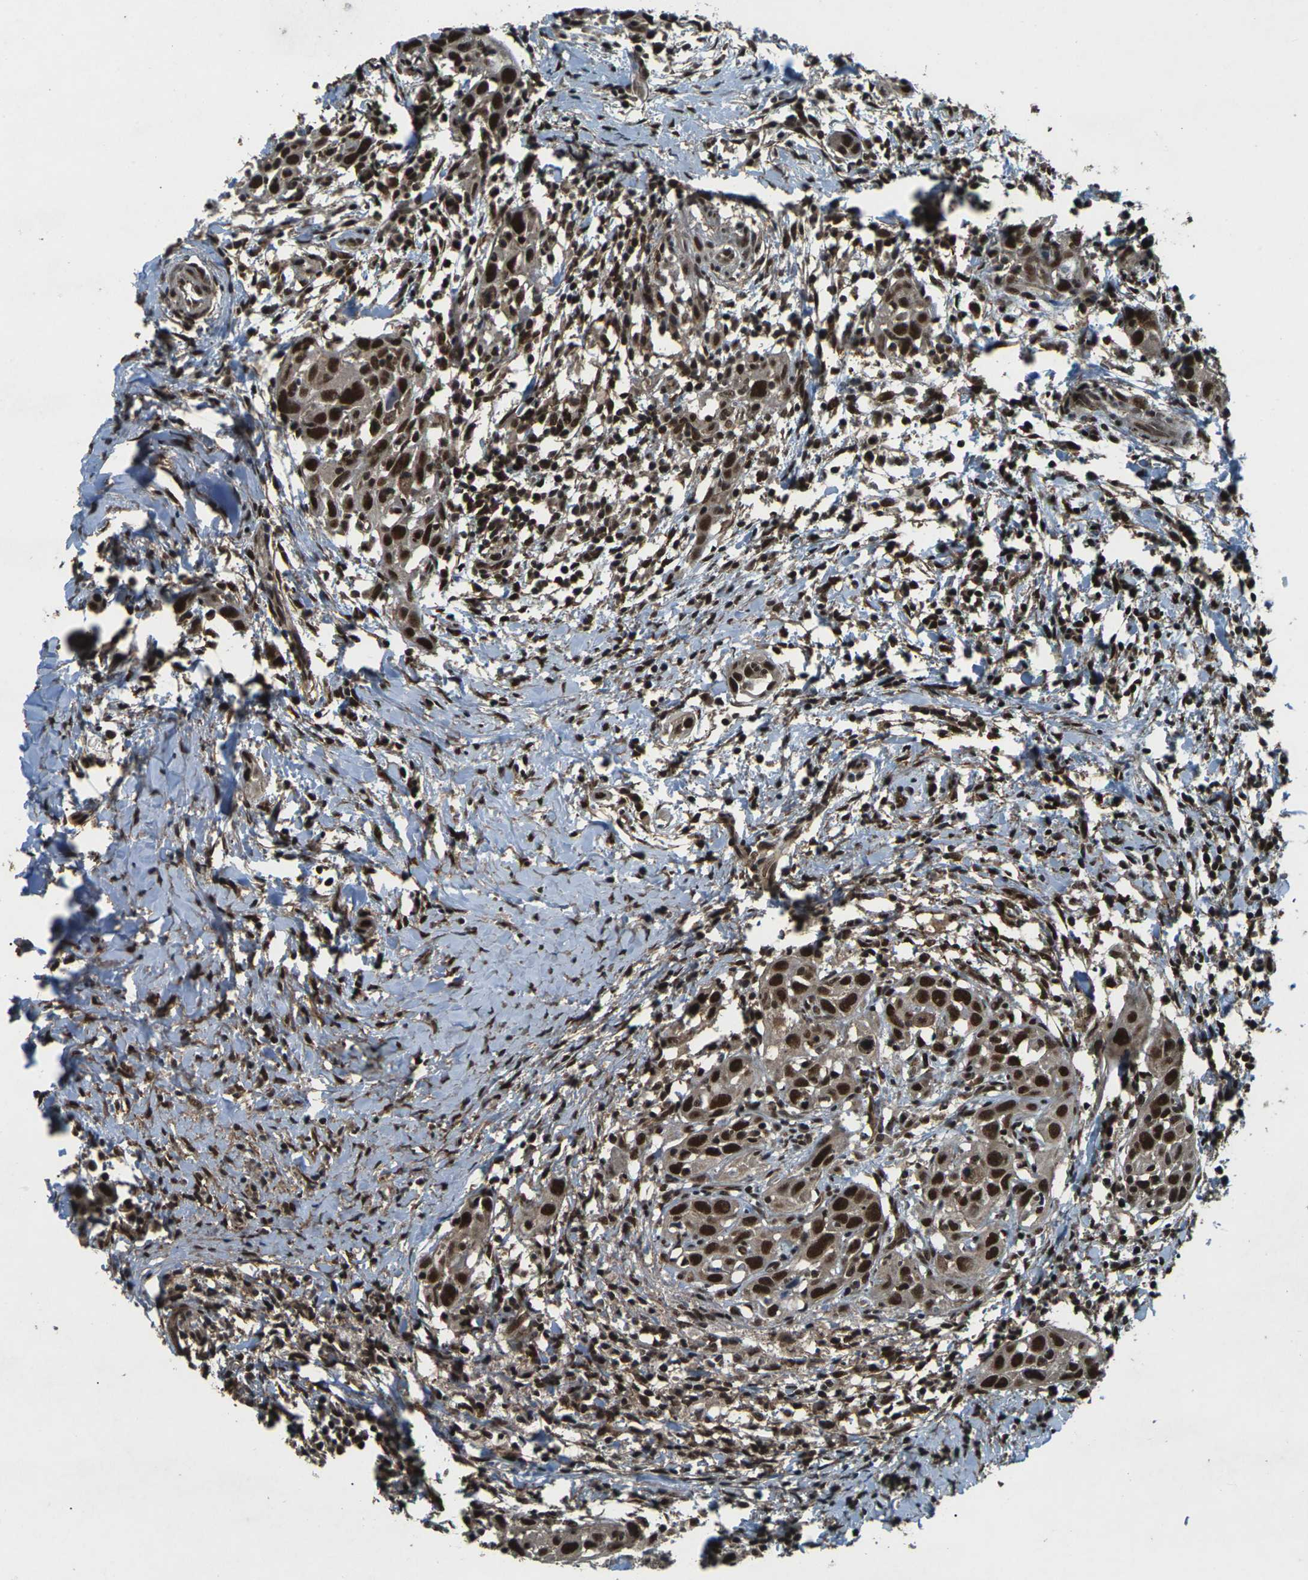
{"staining": {"intensity": "strong", "quantity": ">75%", "location": "nuclear"}, "tissue": "head and neck cancer", "cell_type": "Tumor cells", "image_type": "cancer", "snomed": [{"axis": "morphology", "description": "Squamous cell carcinoma, NOS"}, {"axis": "topography", "description": "Oral tissue"}, {"axis": "topography", "description": "Head-Neck"}], "caption": "Human head and neck cancer (squamous cell carcinoma) stained for a protein (brown) exhibits strong nuclear positive staining in approximately >75% of tumor cells.", "gene": "NR4A2", "patient": {"sex": "female", "age": 50}}